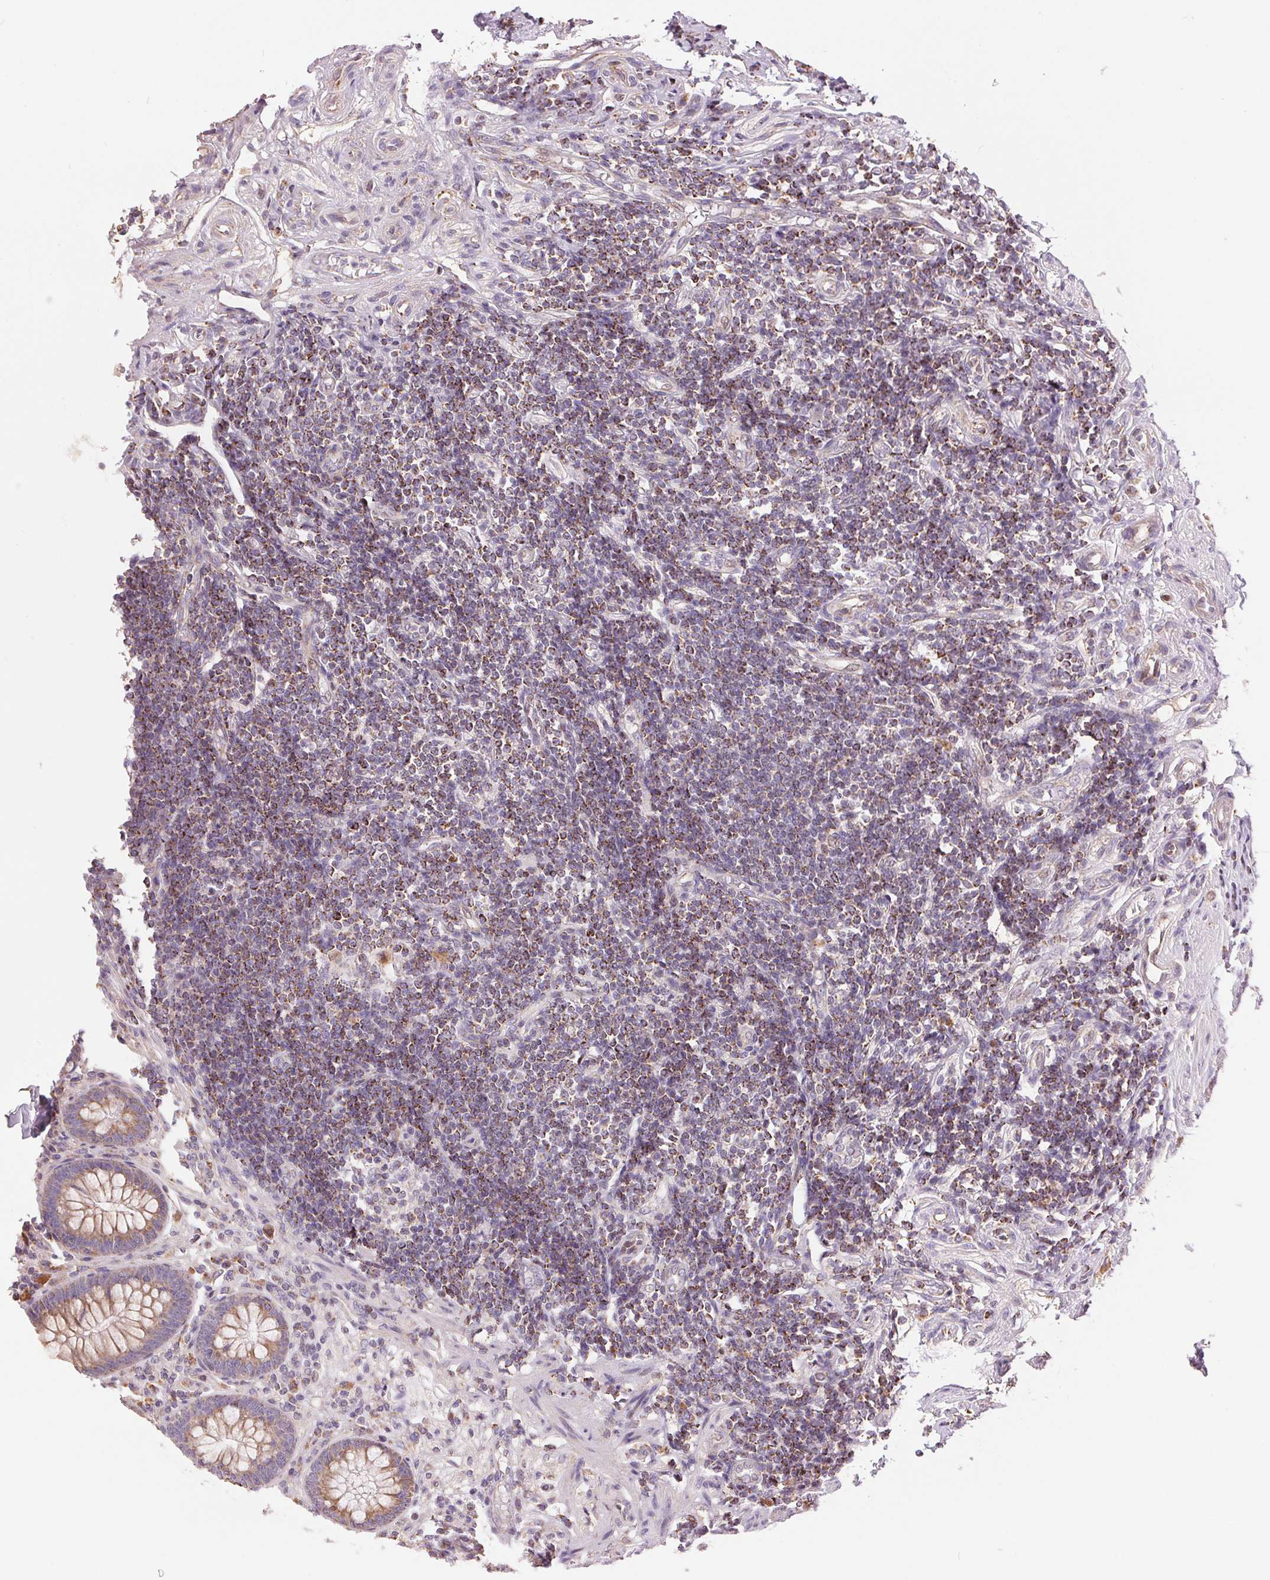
{"staining": {"intensity": "weak", "quantity": ">75%", "location": "cytoplasmic/membranous"}, "tissue": "appendix", "cell_type": "Glandular cells", "image_type": "normal", "snomed": [{"axis": "morphology", "description": "Normal tissue, NOS"}, {"axis": "topography", "description": "Appendix"}], "caption": "An image showing weak cytoplasmic/membranous staining in about >75% of glandular cells in benign appendix, as visualized by brown immunohistochemical staining.", "gene": "DGUOK", "patient": {"sex": "female", "age": 57}}